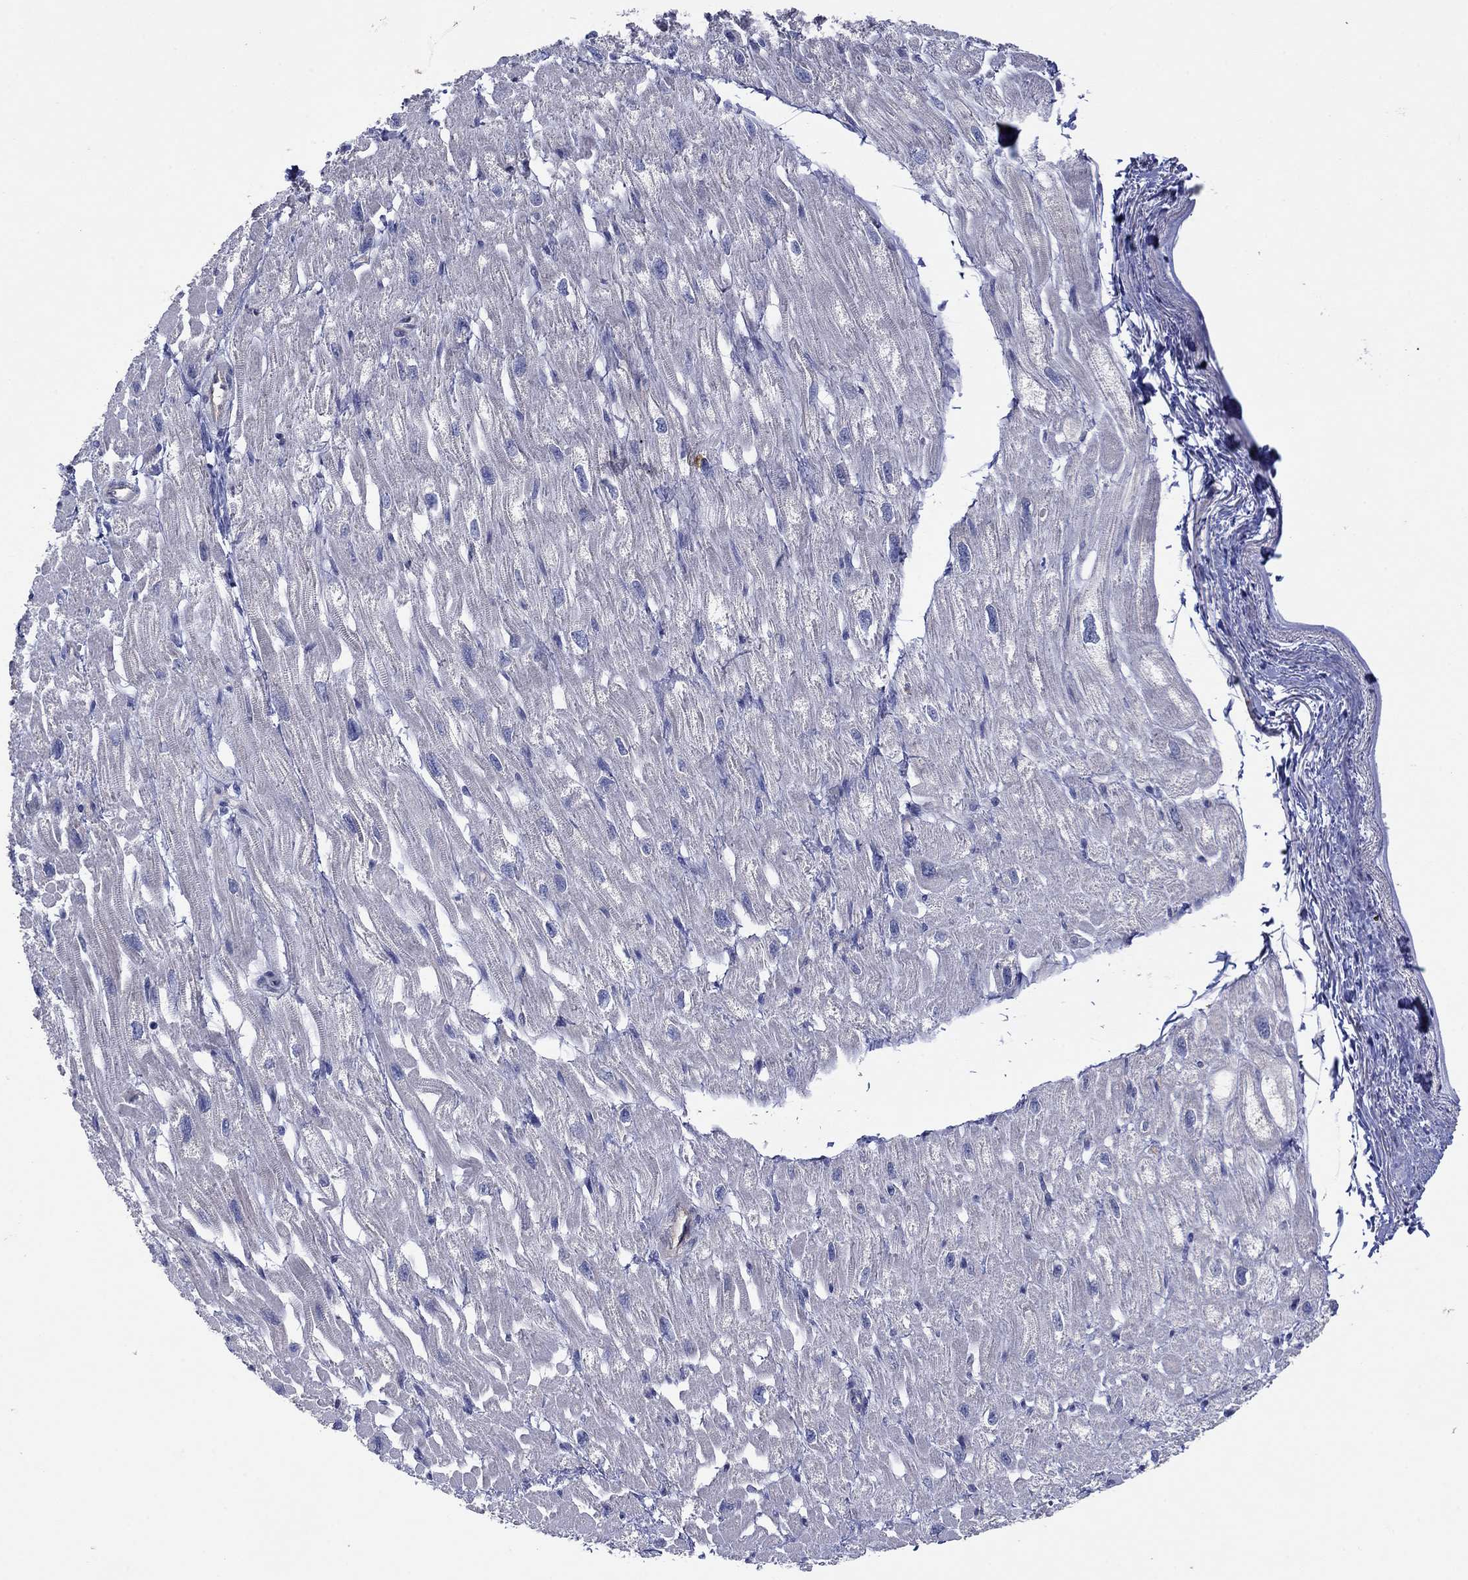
{"staining": {"intensity": "negative", "quantity": "none", "location": "none"}, "tissue": "heart muscle", "cell_type": "Cardiomyocytes", "image_type": "normal", "snomed": [{"axis": "morphology", "description": "Normal tissue, NOS"}, {"axis": "topography", "description": "Heart"}], "caption": "High power microscopy histopathology image of an immunohistochemistry (IHC) image of benign heart muscle, revealing no significant expression in cardiomyocytes. The staining is performed using DAB (3,3'-diaminobenzidine) brown chromogen with nuclei counter-stained in using hematoxylin.", "gene": "PLCL2", "patient": {"sex": "male", "age": 66}}